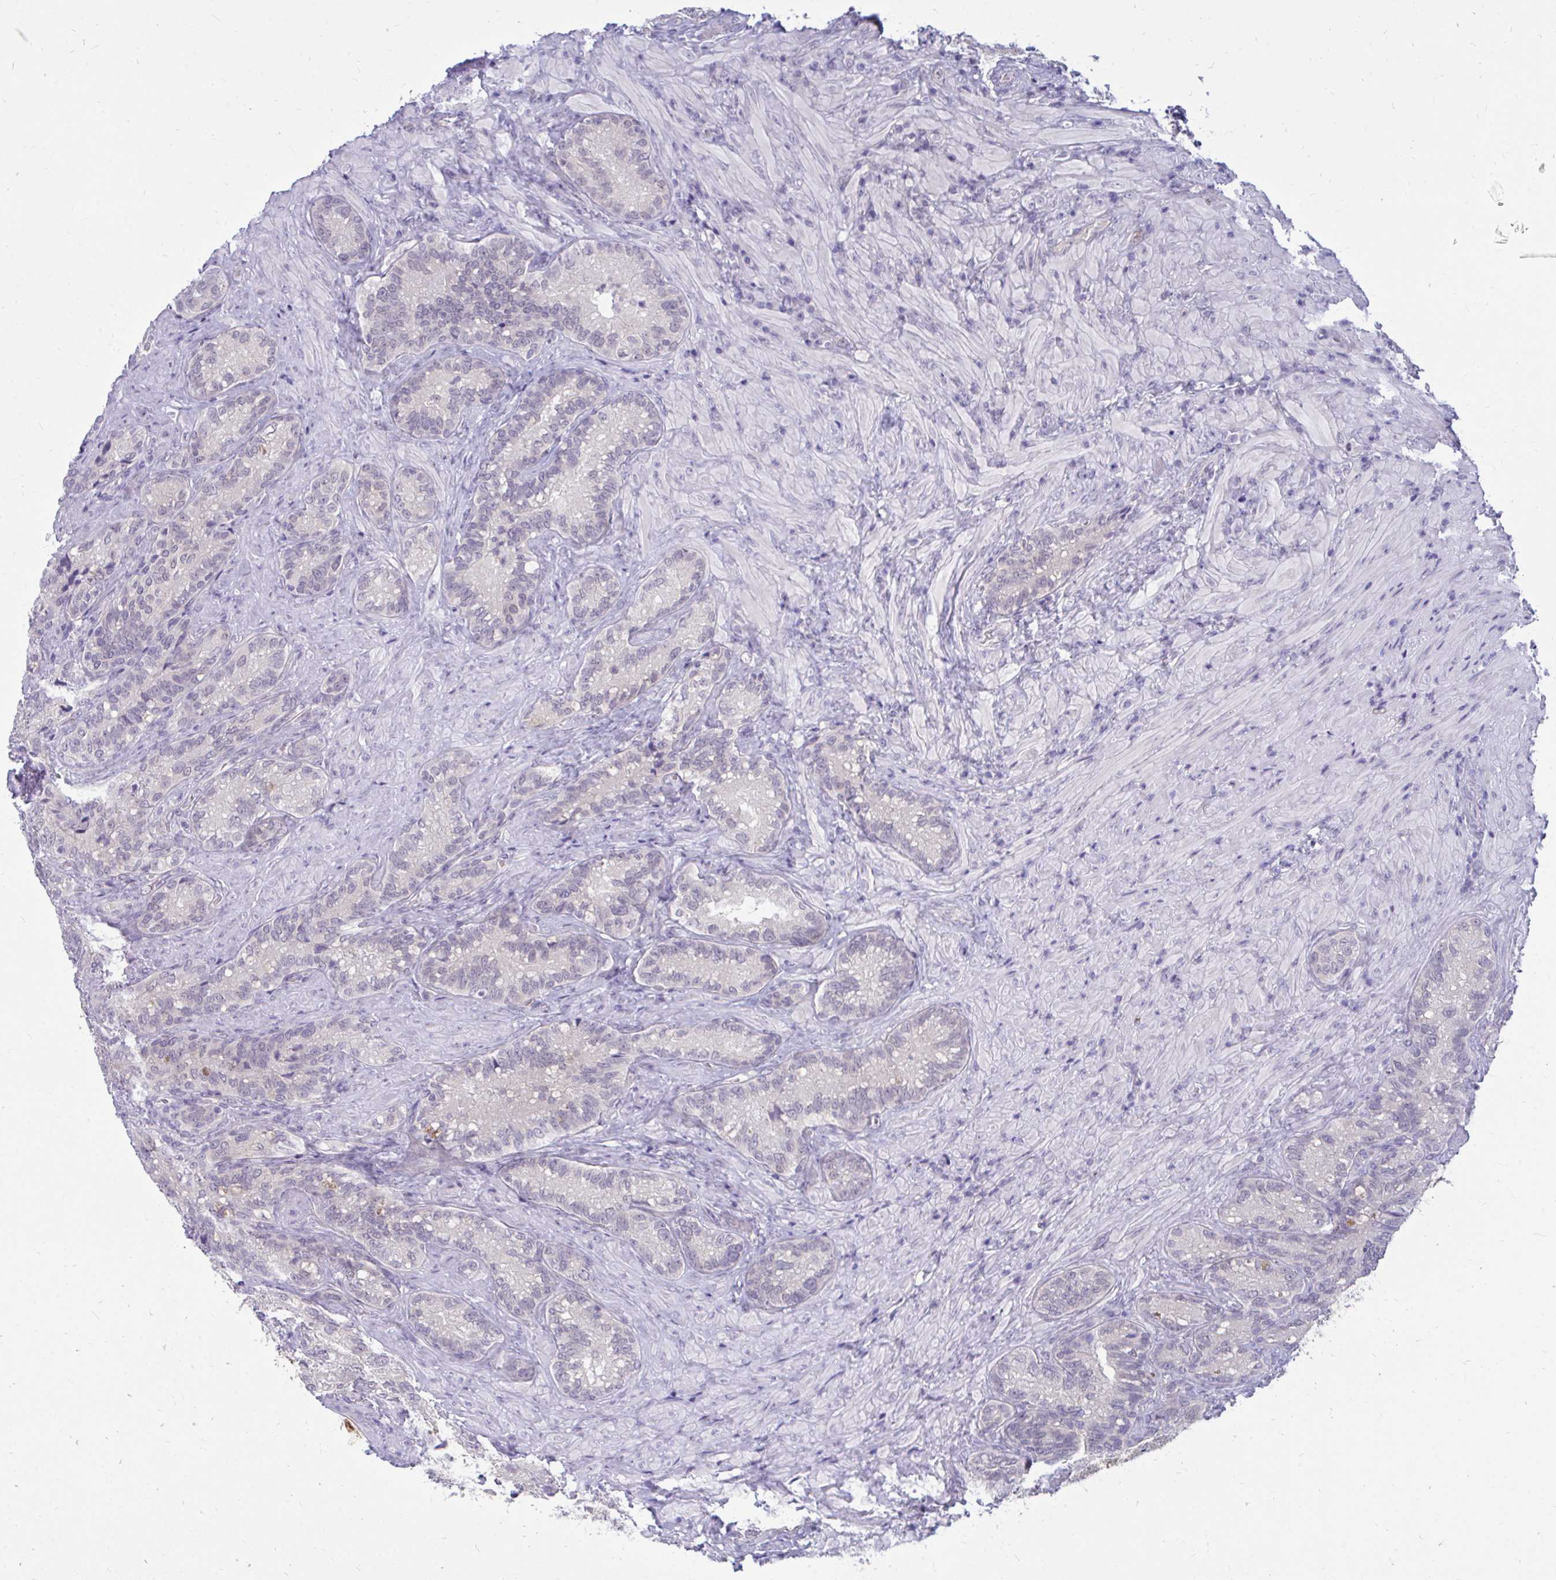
{"staining": {"intensity": "weak", "quantity": "<25%", "location": "cytoplasmic/membranous"}, "tissue": "seminal vesicle", "cell_type": "Glandular cells", "image_type": "normal", "snomed": [{"axis": "morphology", "description": "Normal tissue, NOS"}, {"axis": "topography", "description": "Seminal veicle"}], "caption": "DAB immunohistochemical staining of unremarkable seminal vesicle demonstrates no significant positivity in glandular cells.", "gene": "CSE1L", "patient": {"sex": "male", "age": 68}}